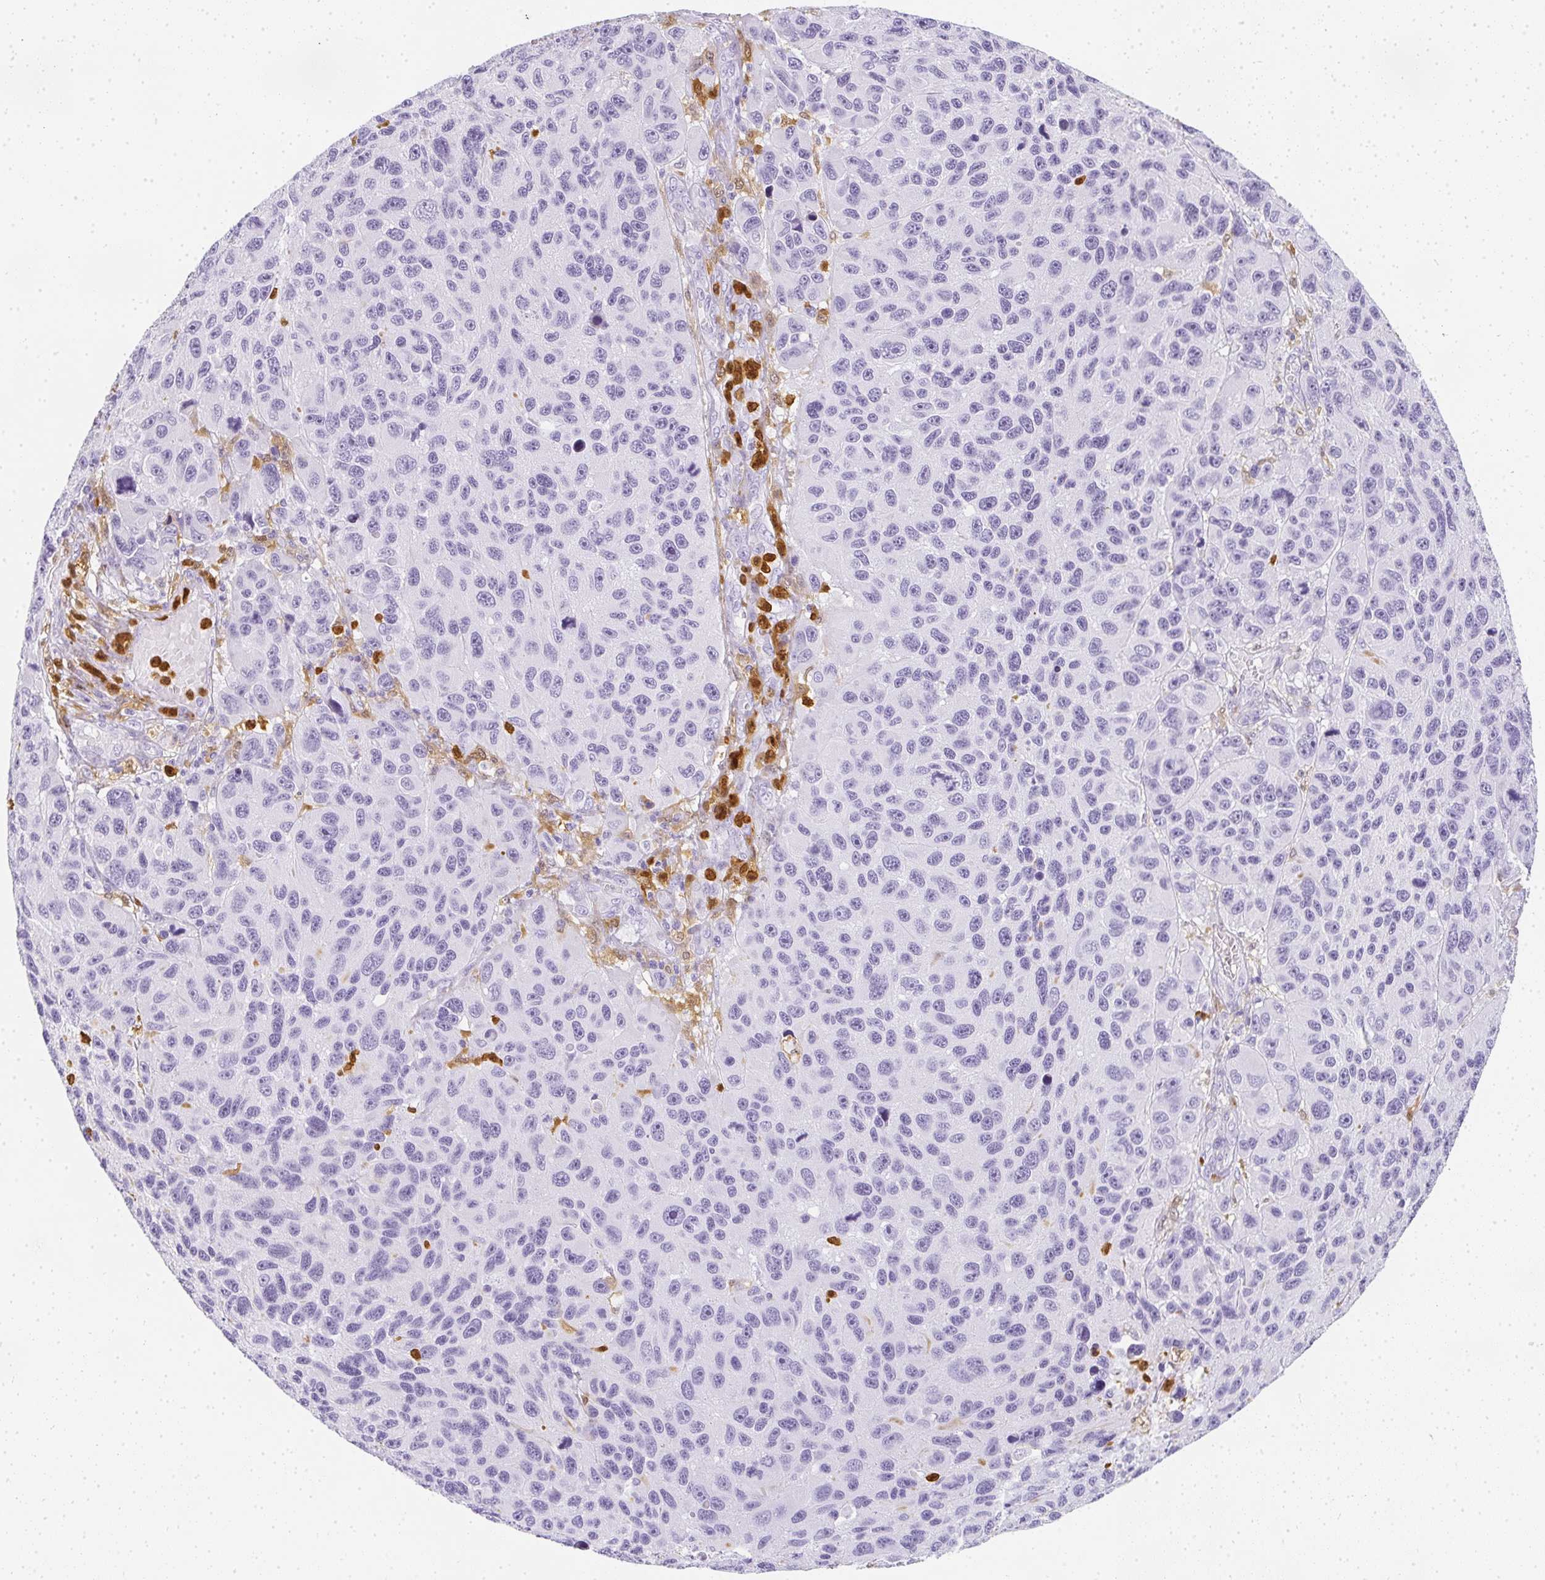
{"staining": {"intensity": "negative", "quantity": "none", "location": "none"}, "tissue": "melanoma", "cell_type": "Tumor cells", "image_type": "cancer", "snomed": [{"axis": "morphology", "description": "Malignant melanoma, NOS"}, {"axis": "topography", "description": "Skin"}], "caption": "The histopathology image demonstrates no staining of tumor cells in malignant melanoma.", "gene": "HK3", "patient": {"sex": "male", "age": 53}}